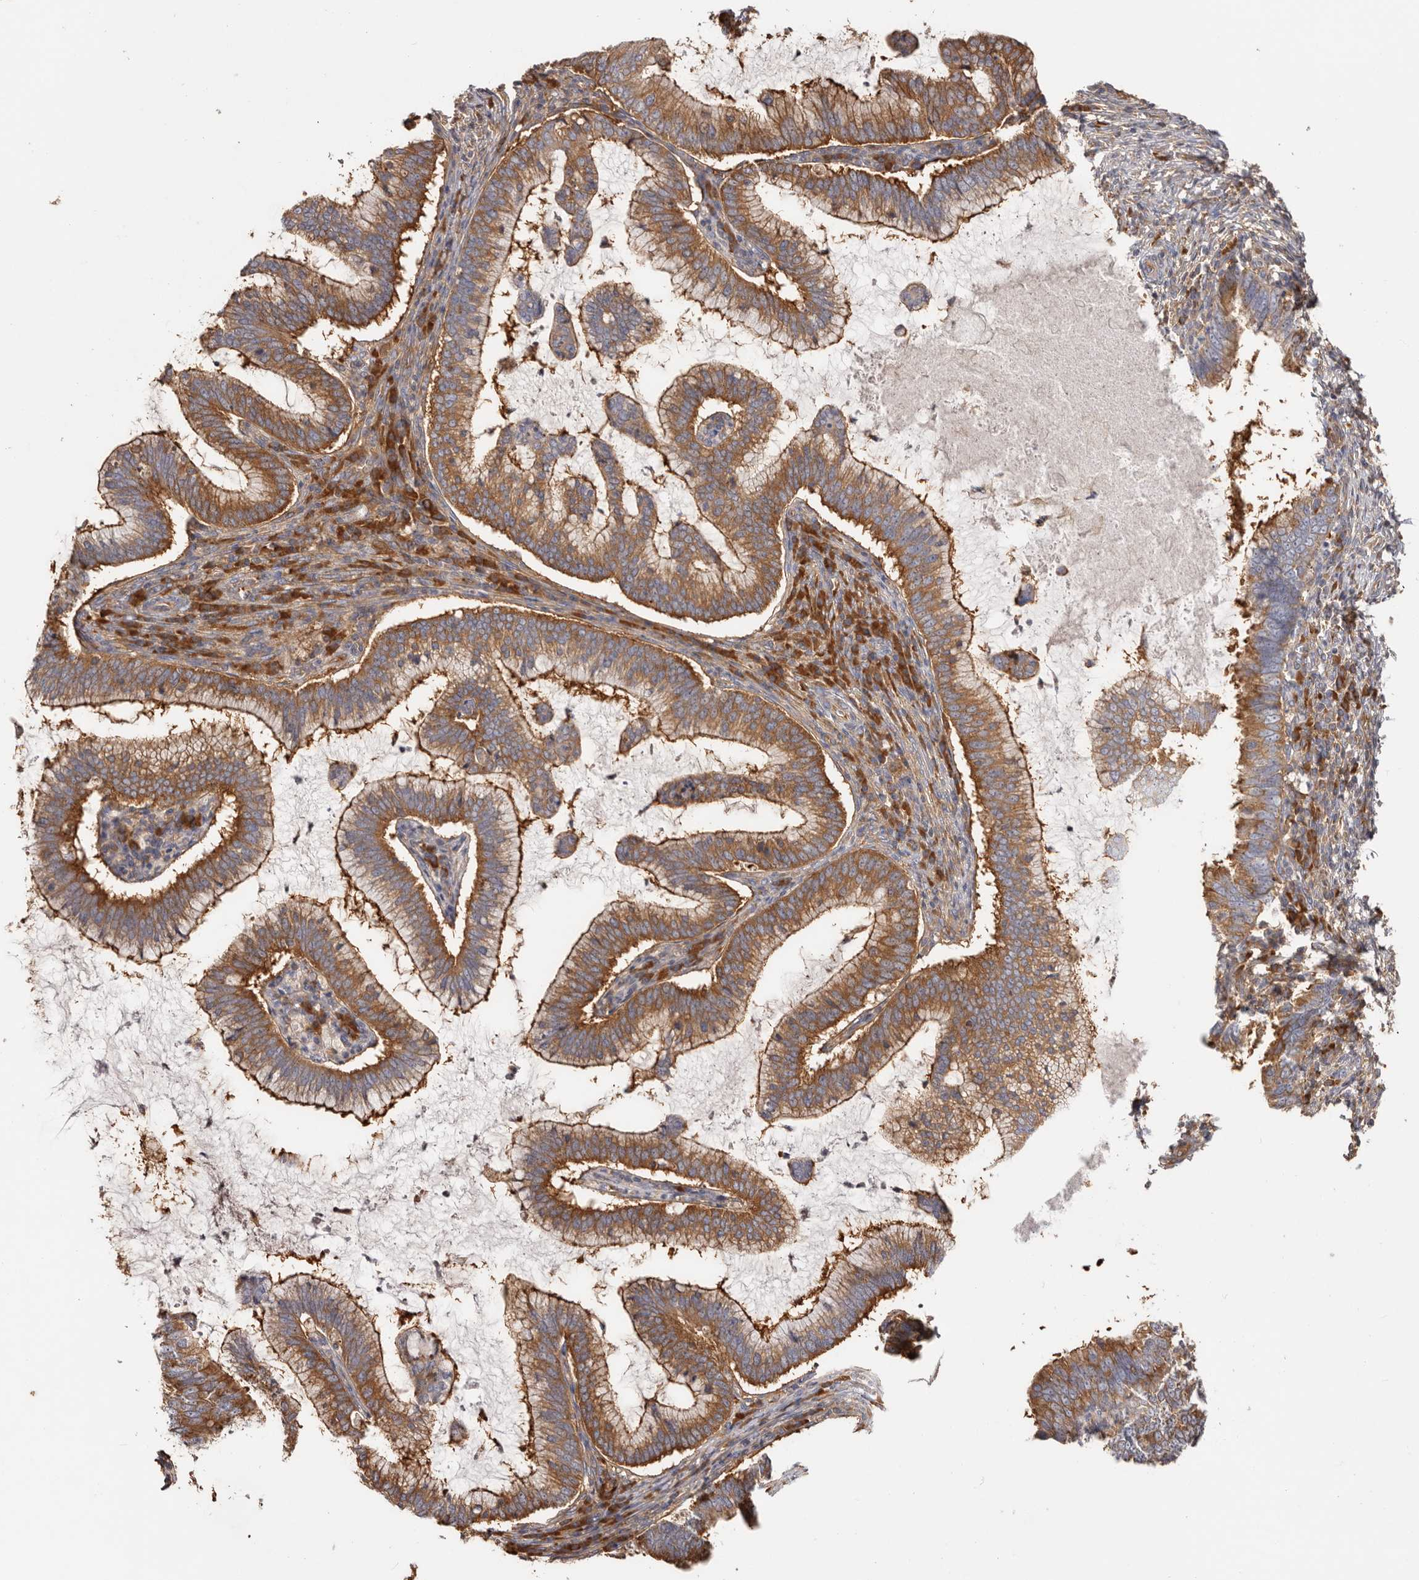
{"staining": {"intensity": "strong", "quantity": ">75%", "location": "cytoplasmic/membranous"}, "tissue": "cervical cancer", "cell_type": "Tumor cells", "image_type": "cancer", "snomed": [{"axis": "morphology", "description": "Adenocarcinoma, NOS"}, {"axis": "topography", "description": "Cervix"}], "caption": "Protein positivity by IHC displays strong cytoplasmic/membranous expression in approximately >75% of tumor cells in cervical adenocarcinoma.", "gene": "EPRS1", "patient": {"sex": "female", "age": 36}}